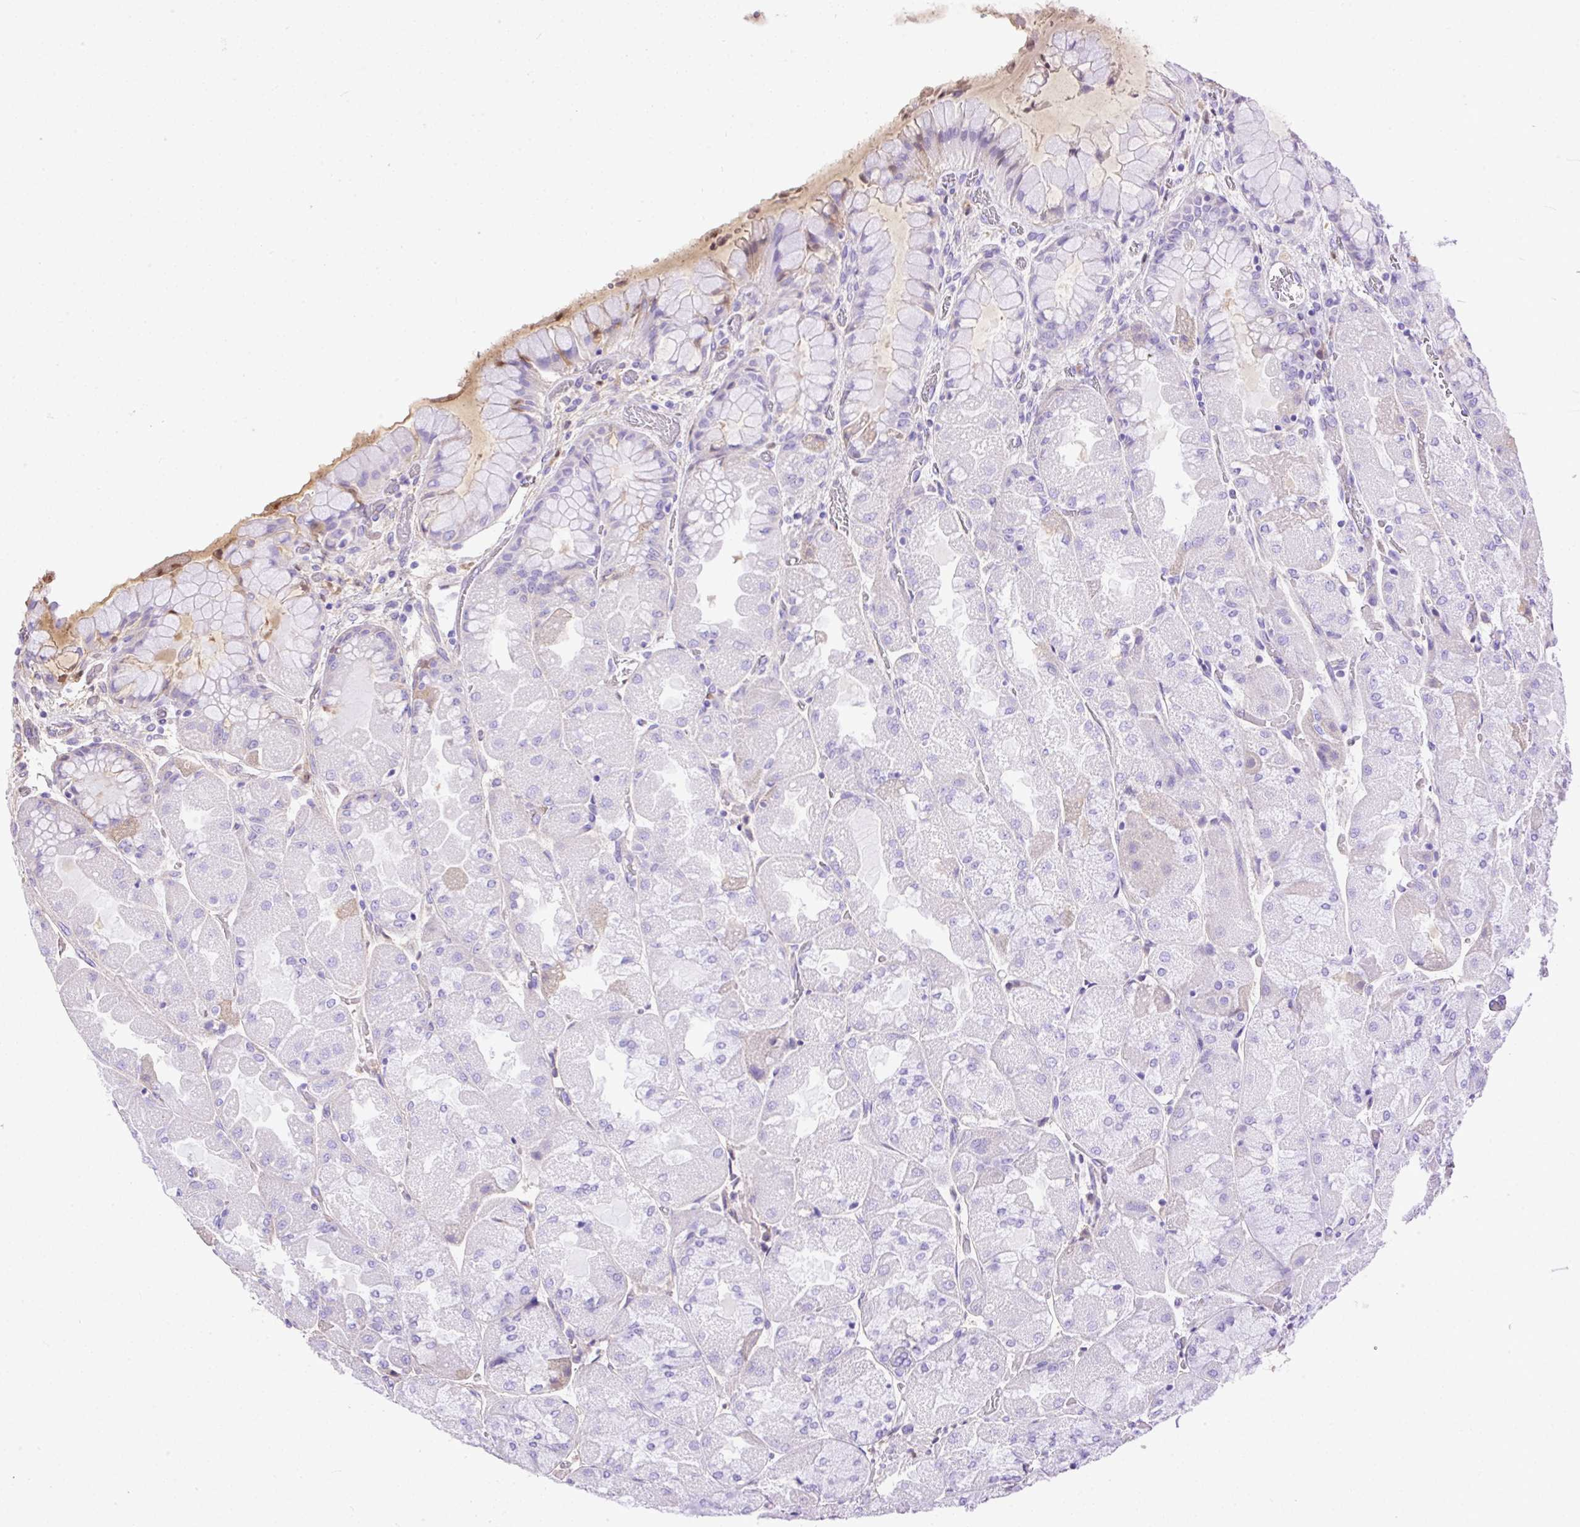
{"staining": {"intensity": "negative", "quantity": "none", "location": "none"}, "tissue": "stomach", "cell_type": "Glandular cells", "image_type": "normal", "snomed": [{"axis": "morphology", "description": "Normal tissue, NOS"}, {"axis": "topography", "description": "Stomach"}], "caption": "IHC micrograph of normal stomach: human stomach stained with DAB (3,3'-diaminobenzidine) exhibits no significant protein expression in glandular cells.", "gene": "CLEC3B", "patient": {"sex": "female", "age": 61}}